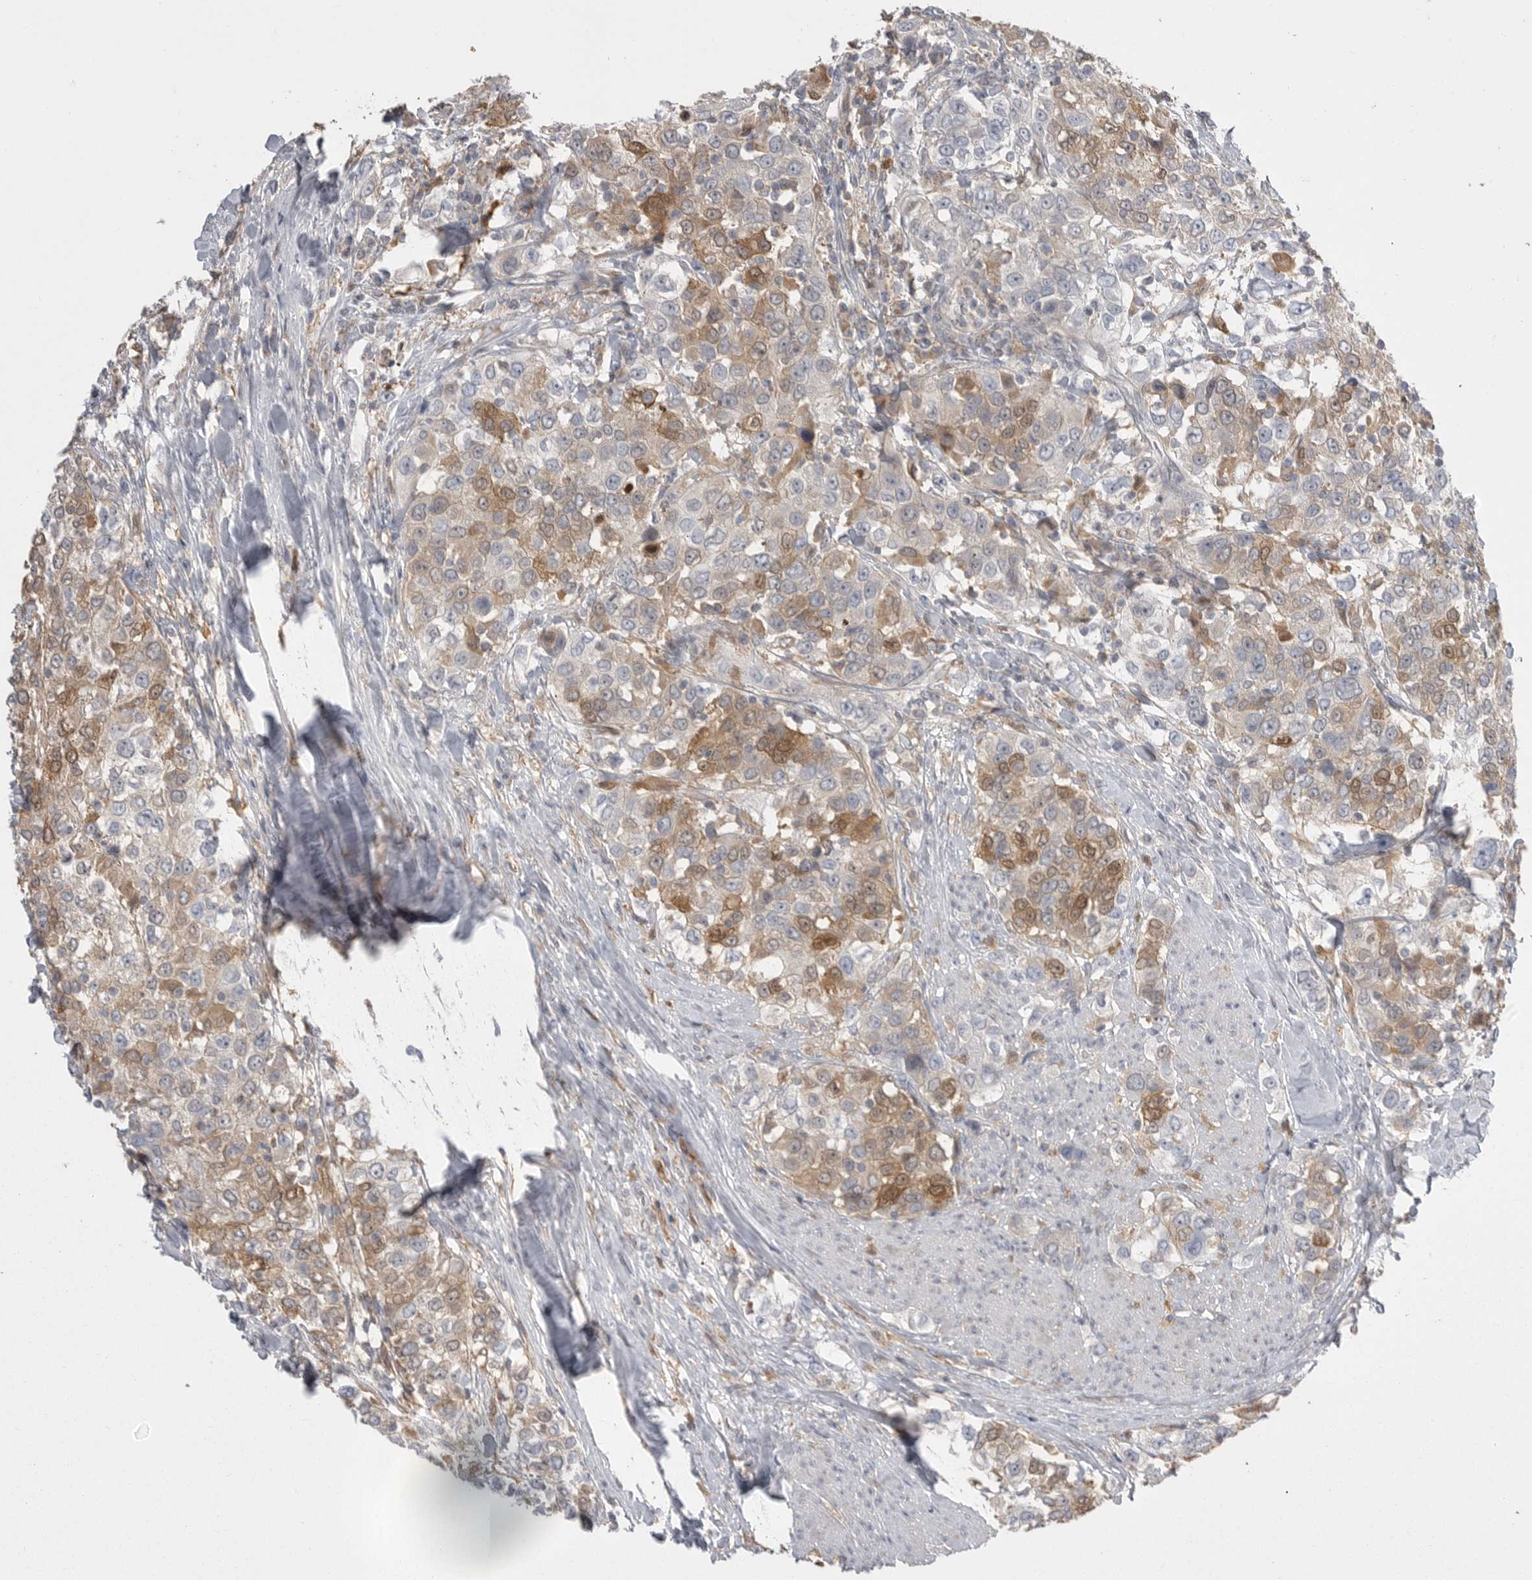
{"staining": {"intensity": "moderate", "quantity": ">75%", "location": "cytoplasmic/membranous"}, "tissue": "urothelial cancer", "cell_type": "Tumor cells", "image_type": "cancer", "snomed": [{"axis": "morphology", "description": "Urothelial carcinoma, High grade"}, {"axis": "topography", "description": "Urinary bladder"}], "caption": "Urothelial carcinoma (high-grade) stained with a protein marker shows moderate staining in tumor cells.", "gene": "KYAT3", "patient": {"sex": "female", "age": 80}}